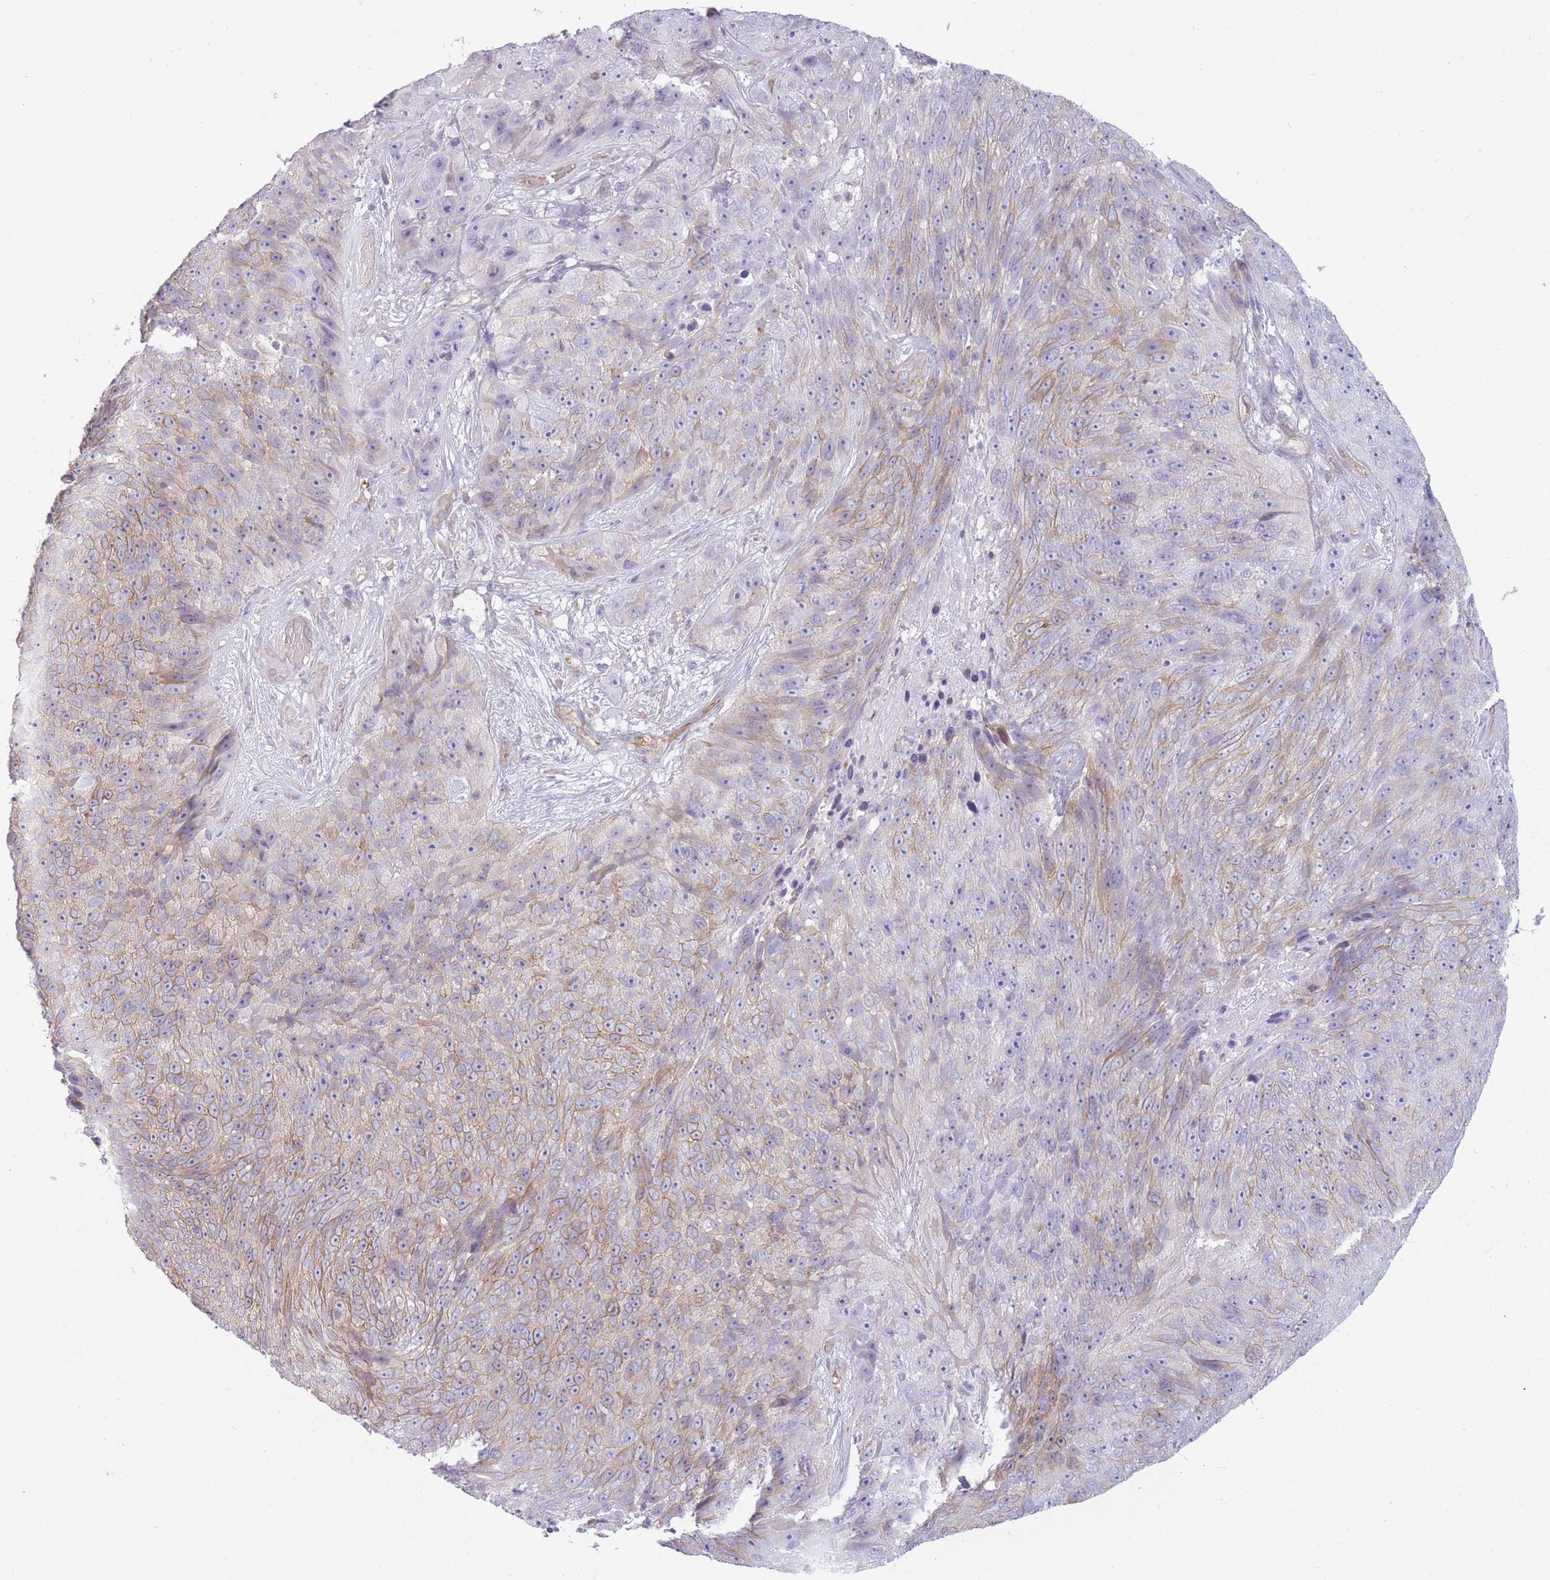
{"staining": {"intensity": "weak", "quantity": "25%-75%", "location": "cytoplasmic/membranous"}, "tissue": "skin cancer", "cell_type": "Tumor cells", "image_type": "cancer", "snomed": [{"axis": "morphology", "description": "Squamous cell carcinoma, NOS"}, {"axis": "topography", "description": "Skin"}], "caption": "IHC image of neoplastic tissue: human skin cancer stained using immunohistochemistry (IHC) displays low levels of weak protein expression localized specifically in the cytoplasmic/membranous of tumor cells, appearing as a cytoplasmic/membranous brown color.", "gene": "ADD1", "patient": {"sex": "female", "age": 87}}